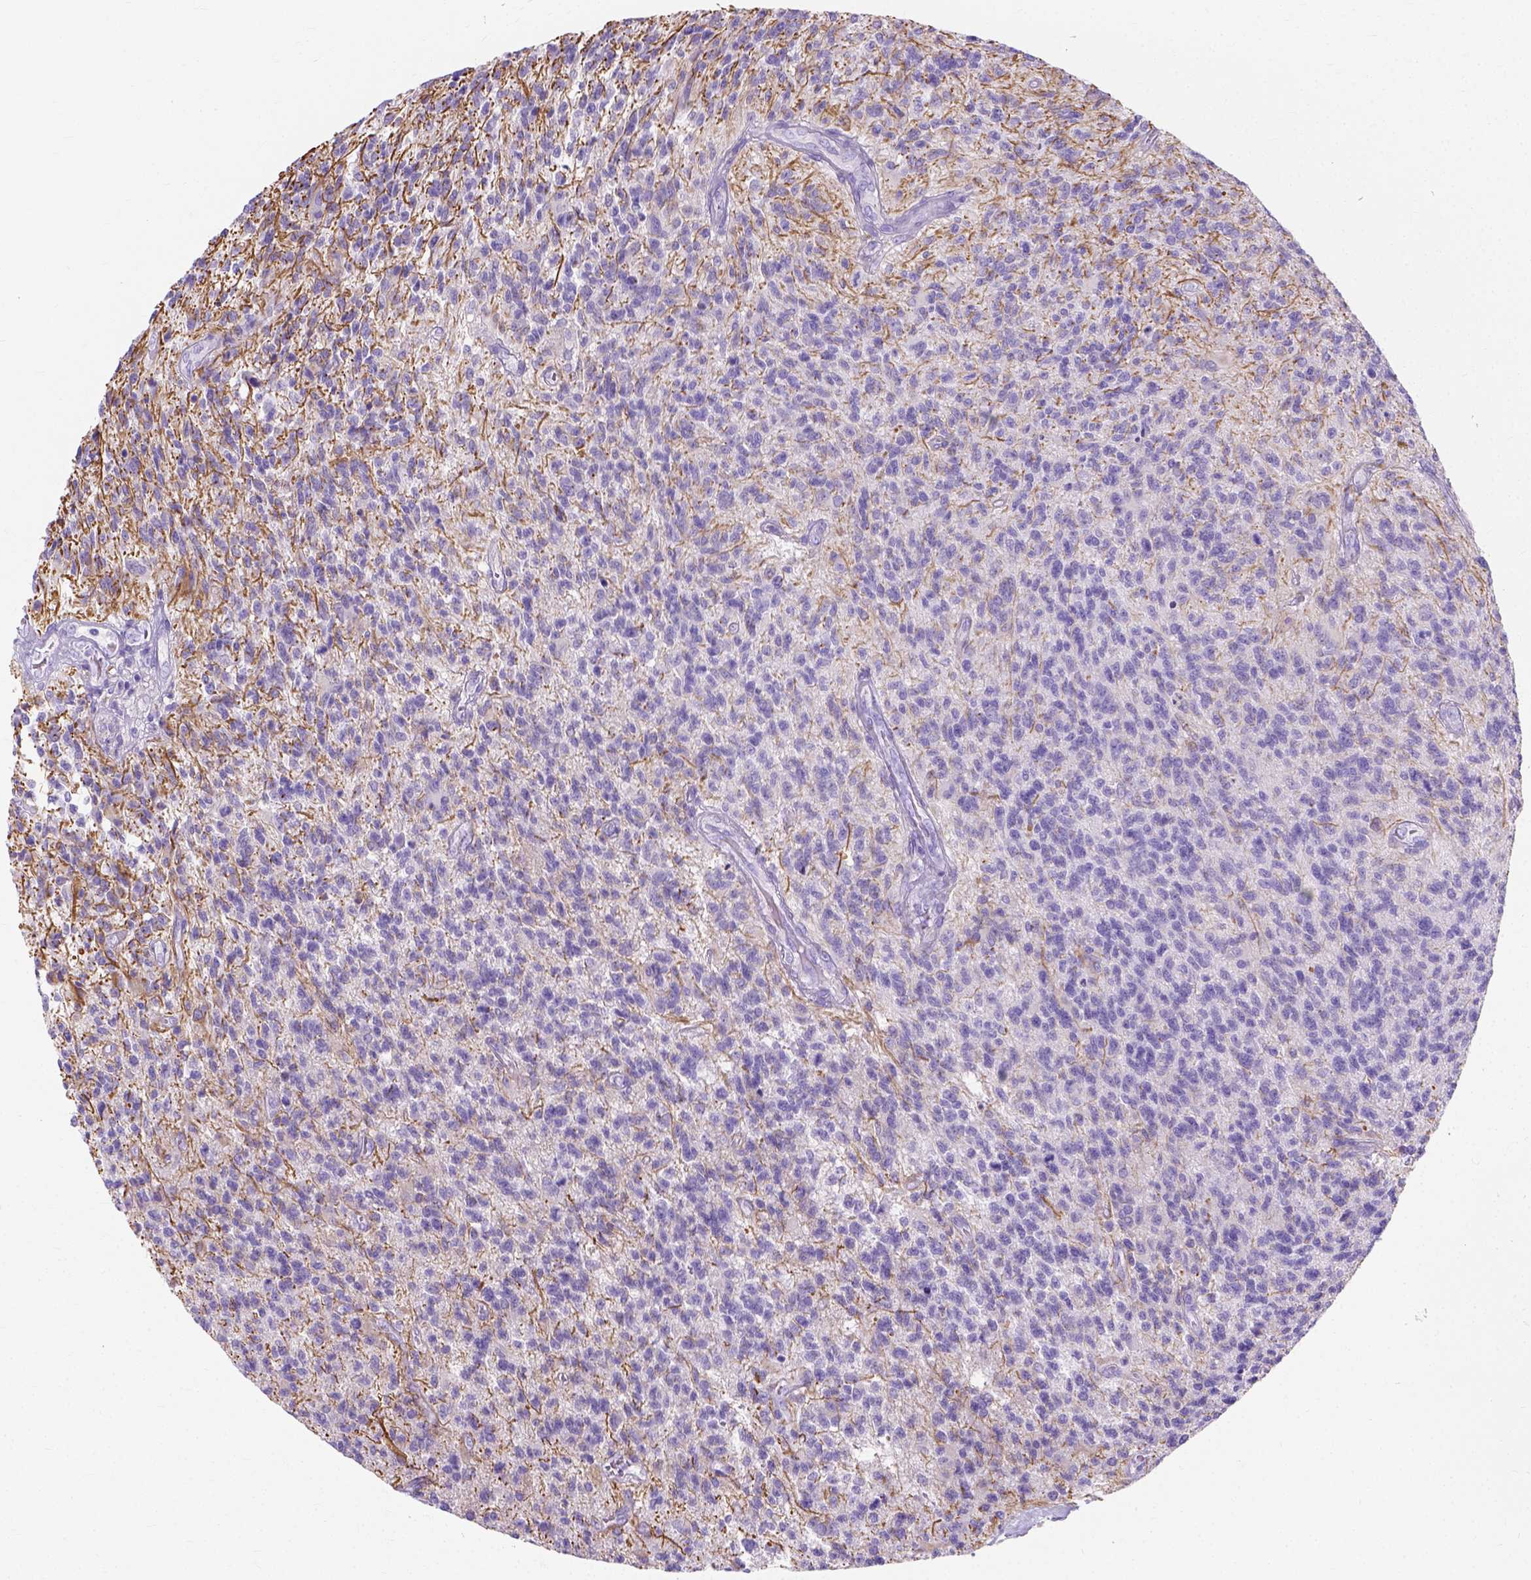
{"staining": {"intensity": "negative", "quantity": "none", "location": "none"}, "tissue": "glioma", "cell_type": "Tumor cells", "image_type": "cancer", "snomed": [{"axis": "morphology", "description": "Glioma, malignant, High grade"}, {"axis": "topography", "description": "Brain"}], "caption": "Histopathology image shows no protein expression in tumor cells of malignant high-grade glioma tissue.", "gene": "MYH15", "patient": {"sex": "male", "age": 56}}